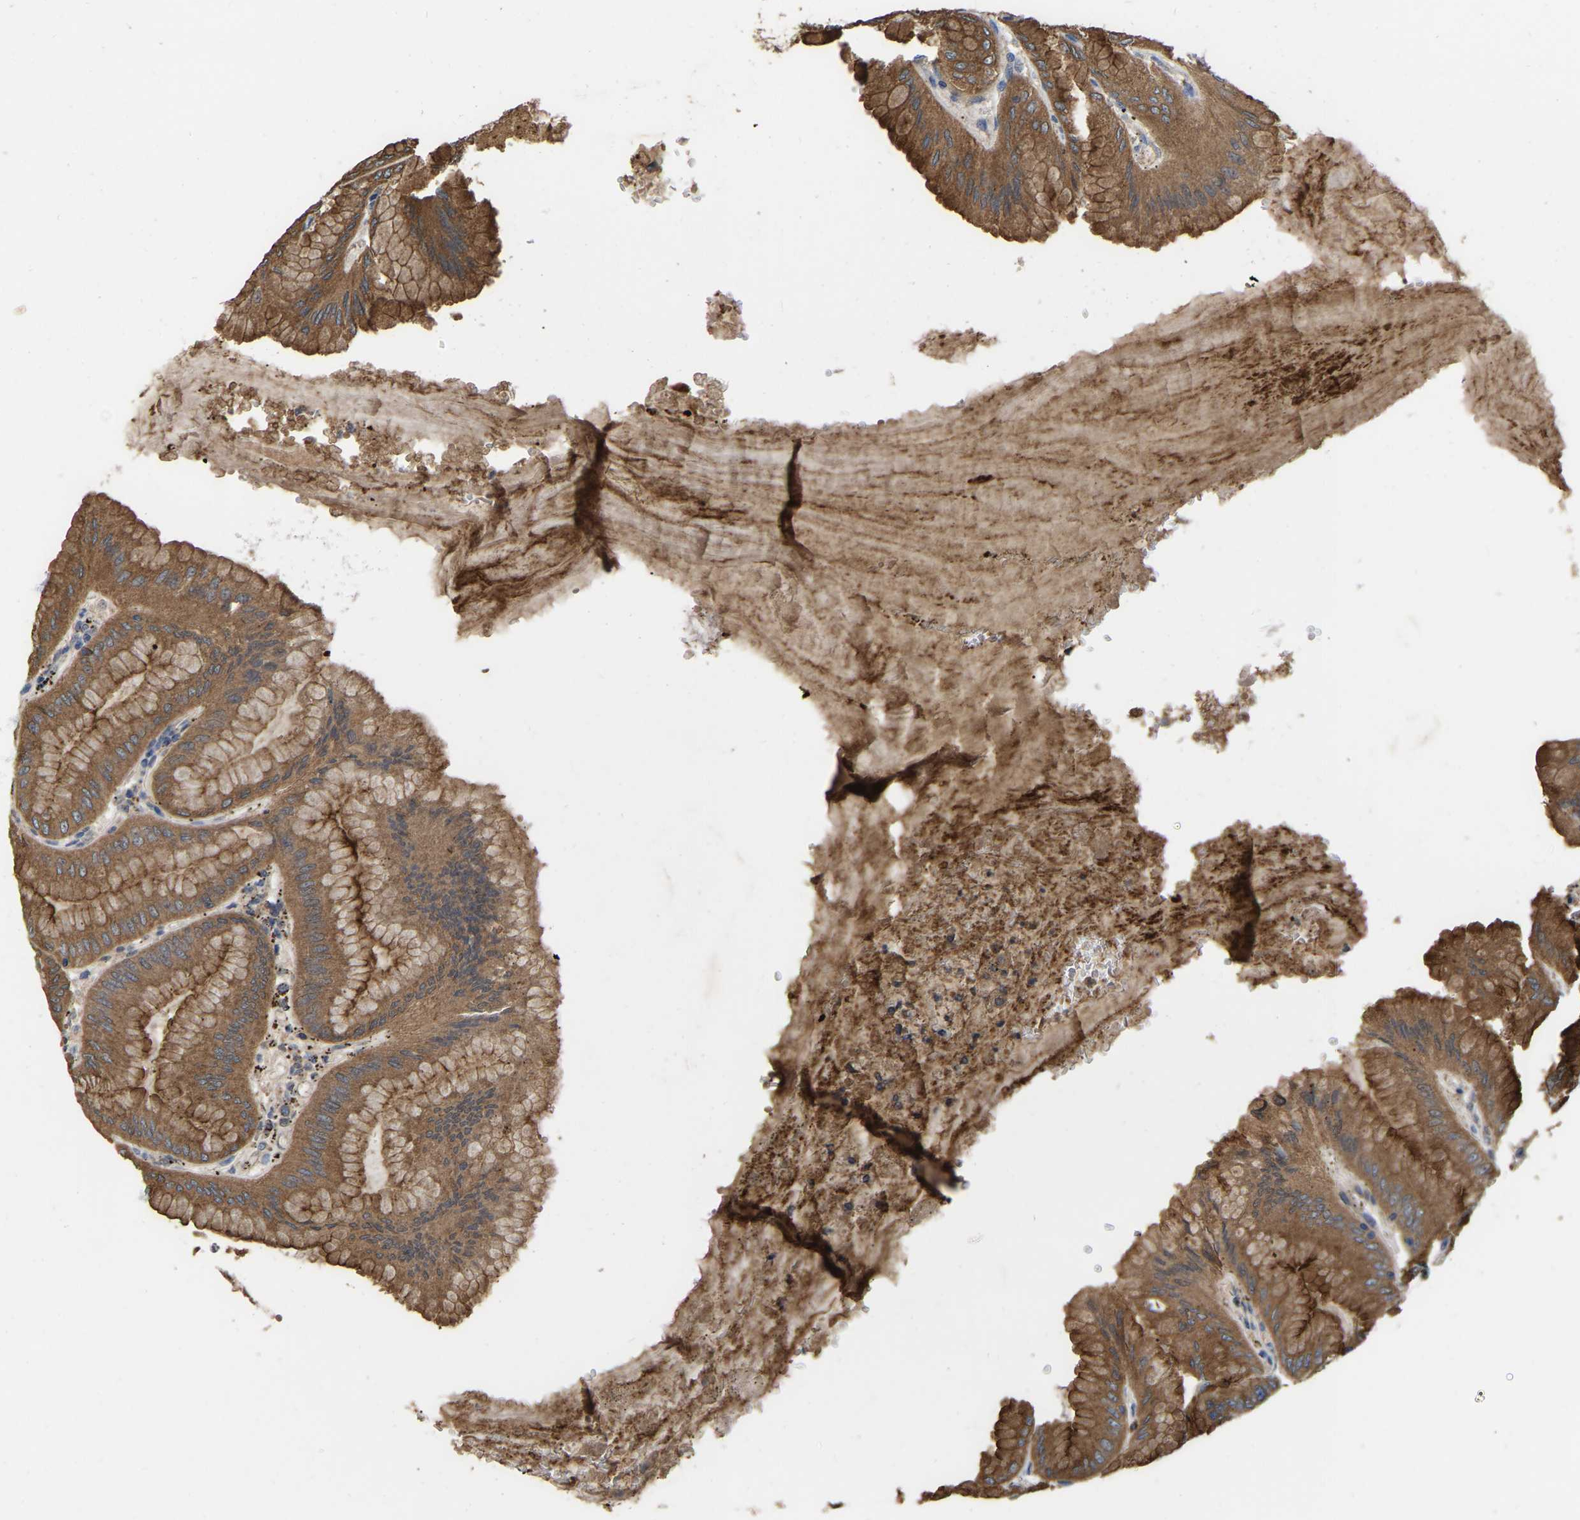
{"staining": {"intensity": "strong", "quantity": ">75%", "location": "cytoplasmic/membranous"}, "tissue": "stomach", "cell_type": "Glandular cells", "image_type": "normal", "snomed": [{"axis": "morphology", "description": "Normal tissue, NOS"}, {"axis": "topography", "description": "Stomach, lower"}], "caption": "This is a histology image of immunohistochemistry staining of normal stomach, which shows strong staining in the cytoplasmic/membranous of glandular cells.", "gene": "RAB27B", "patient": {"sex": "male", "age": 71}}